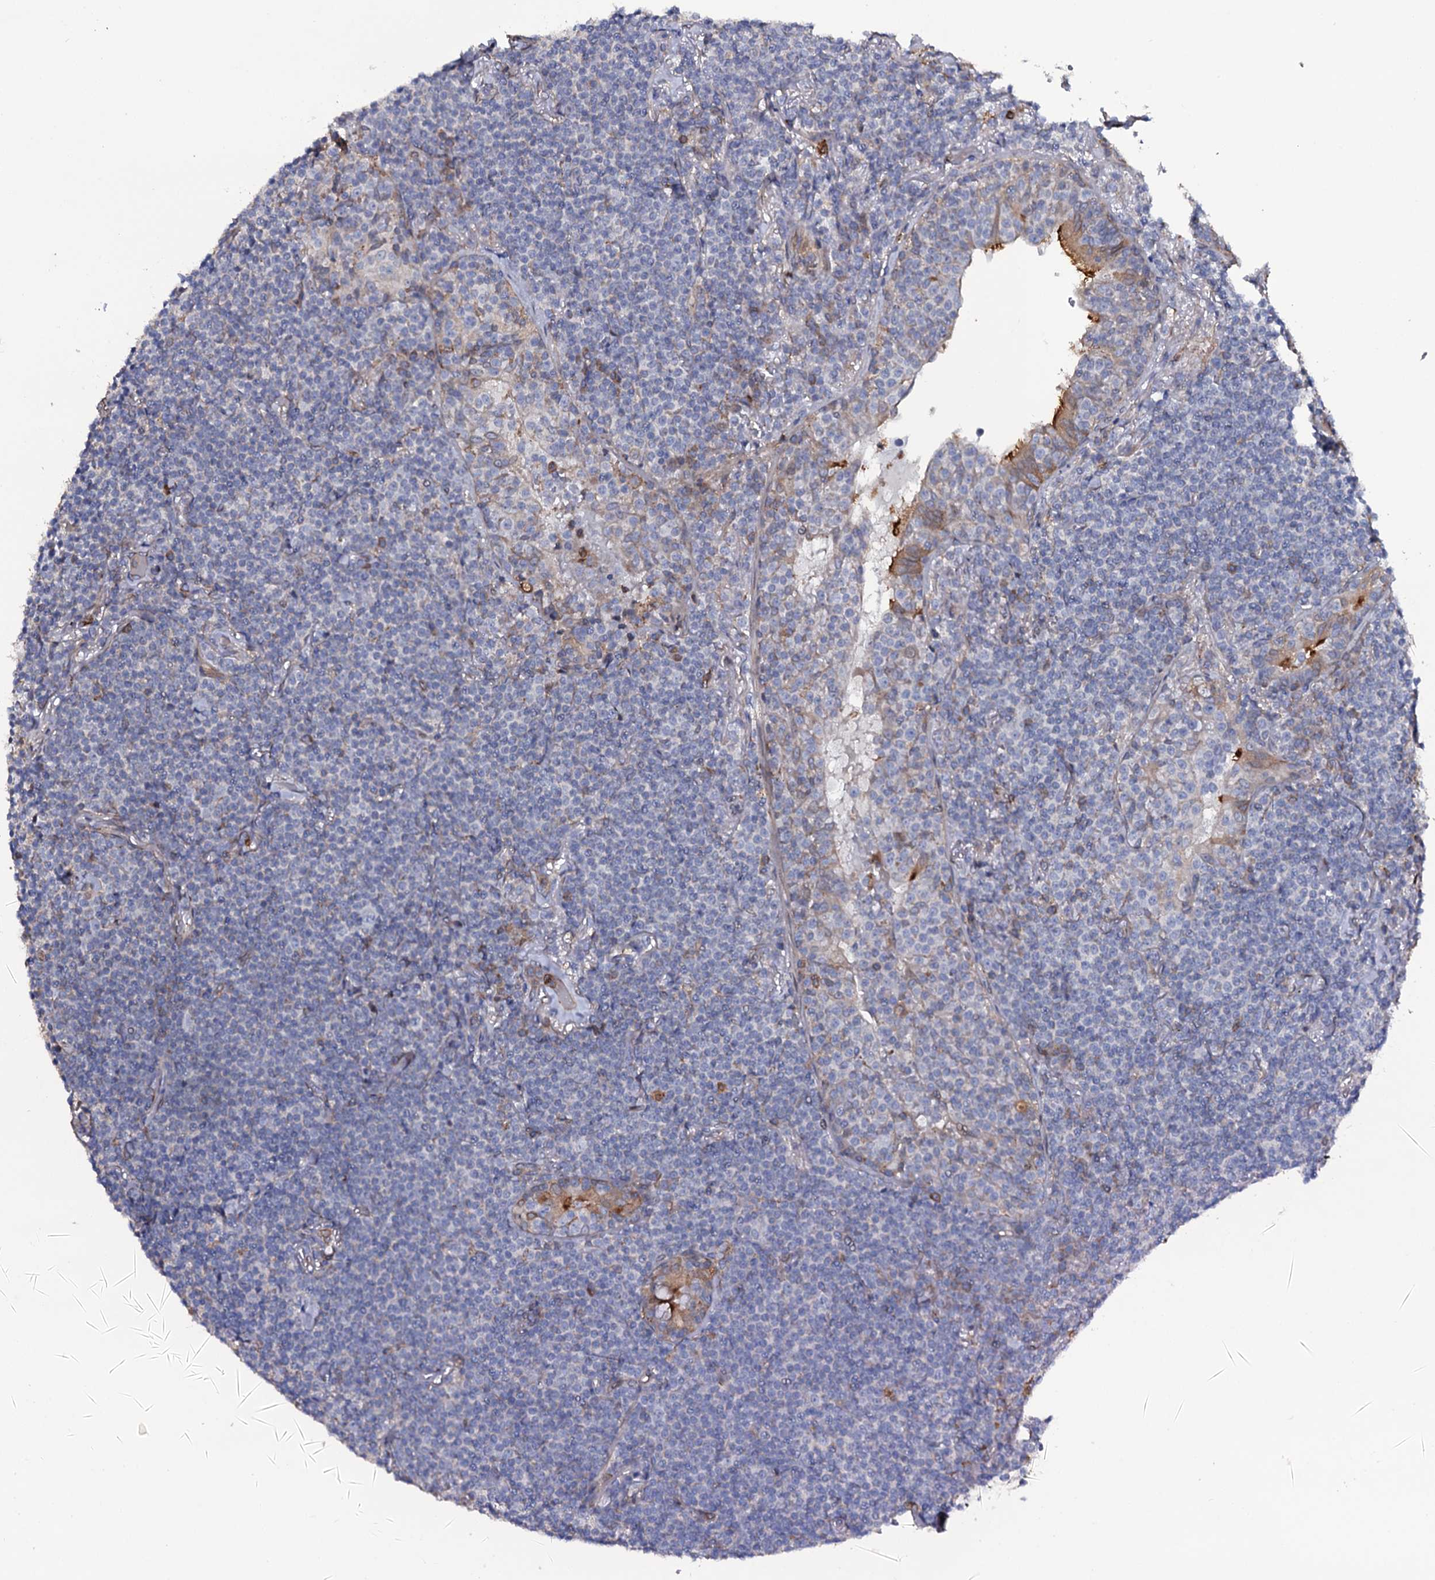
{"staining": {"intensity": "negative", "quantity": "none", "location": "none"}, "tissue": "lymphoma", "cell_type": "Tumor cells", "image_type": "cancer", "snomed": [{"axis": "morphology", "description": "Malignant lymphoma, non-Hodgkin's type, Low grade"}, {"axis": "topography", "description": "Lung"}], "caption": "Malignant lymphoma, non-Hodgkin's type (low-grade) was stained to show a protein in brown. There is no significant positivity in tumor cells. (Stains: DAB immunohistochemistry (IHC) with hematoxylin counter stain, Microscopy: brightfield microscopy at high magnification).", "gene": "TTC23", "patient": {"sex": "female", "age": 71}}